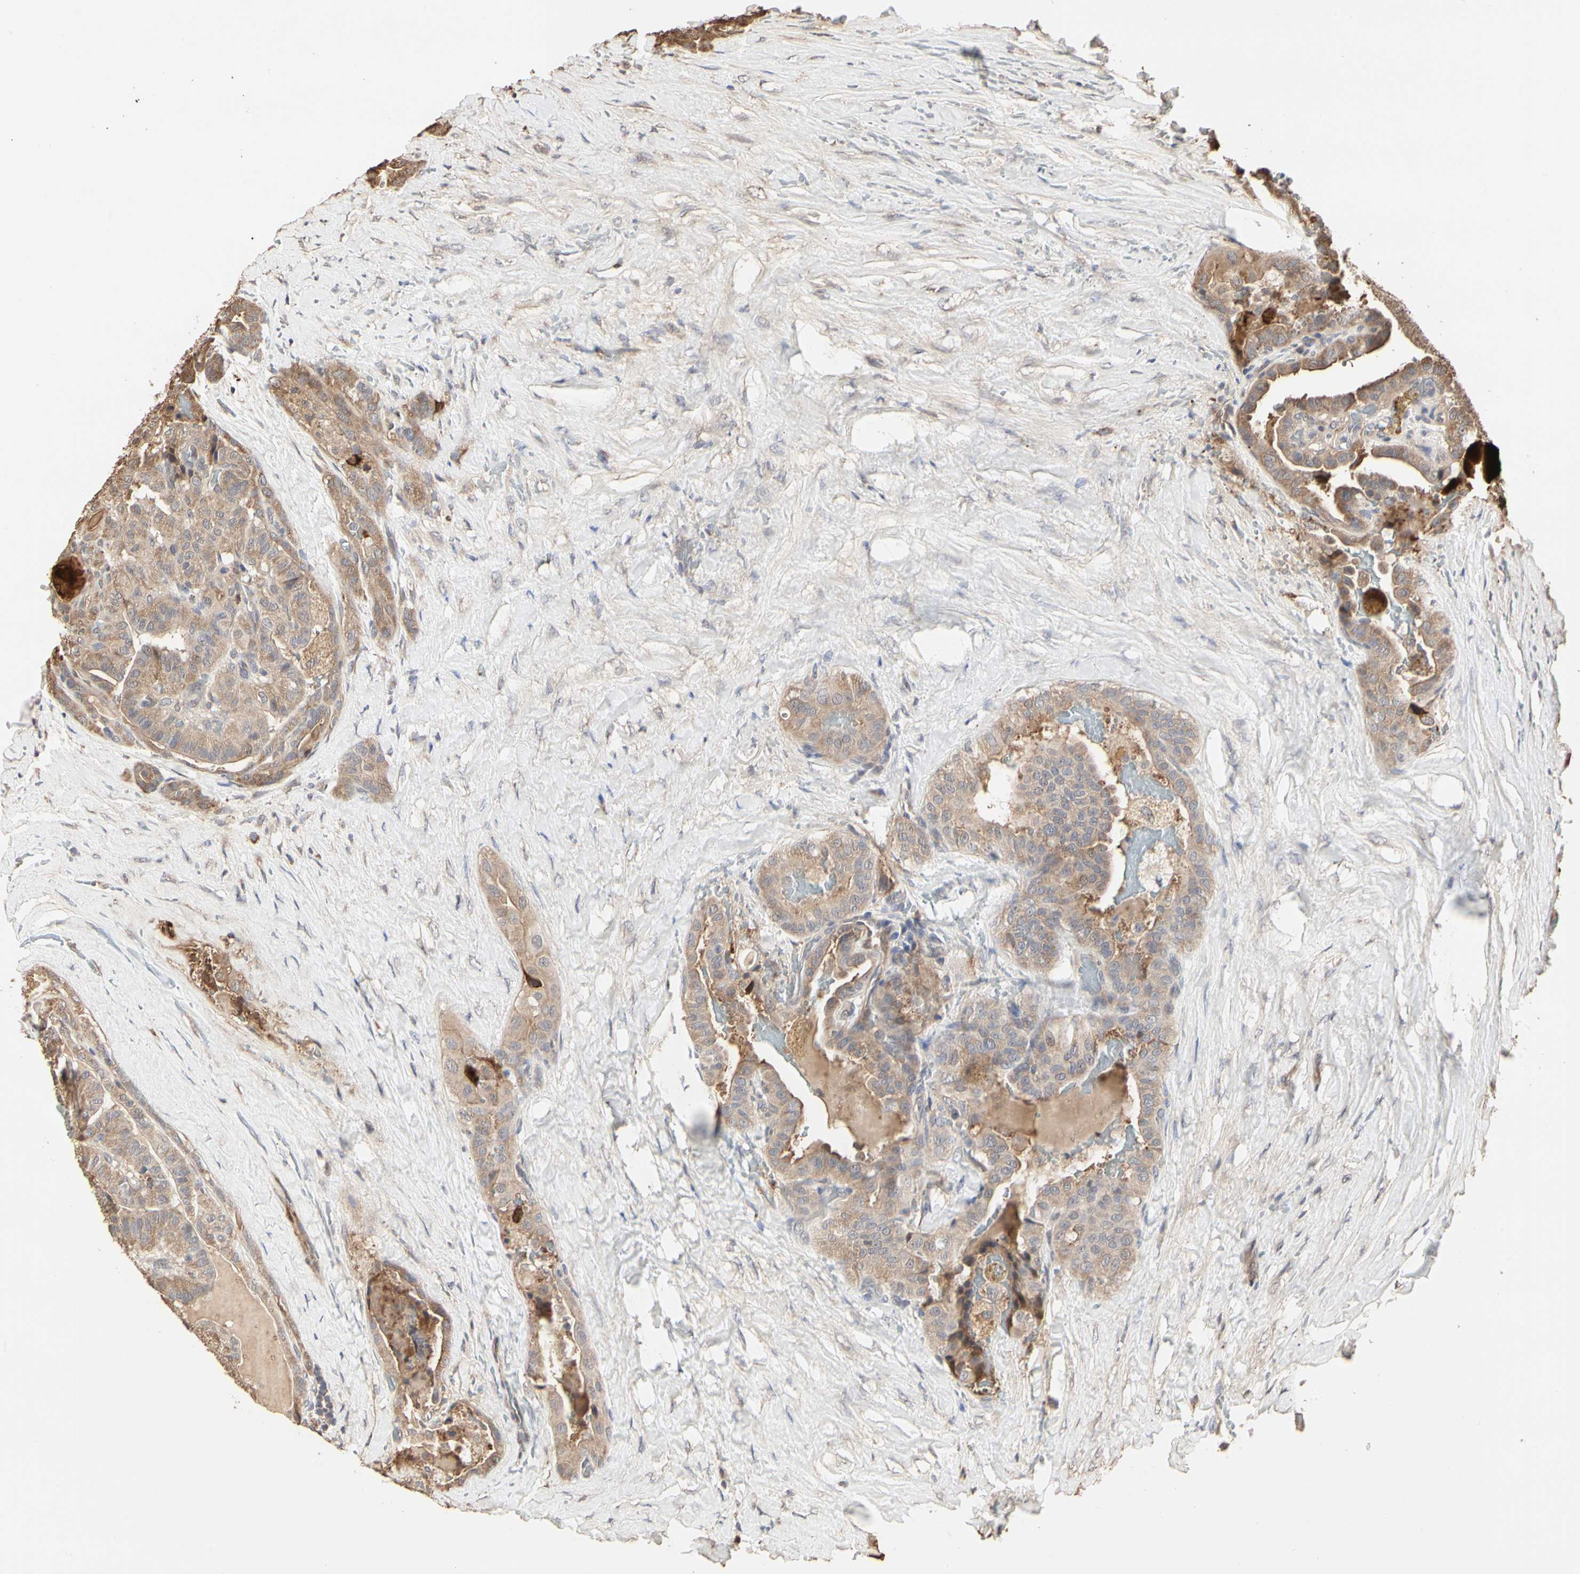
{"staining": {"intensity": "moderate", "quantity": ">75%", "location": "cytoplasmic/membranous"}, "tissue": "thyroid cancer", "cell_type": "Tumor cells", "image_type": "cancer", "snomed": [{"axis": "morphology", "description": "Papillary adenocarcinoma, NOS"}, {"axis": "topography", "description": "Thyroid gland"}], "caption": "The immunohistochemical stain highlights moderate cytoplasmic/membranous staining in tumor cells of thyroid papillary adenocarcinoma tissue. Using DAB (3,3'-diaminobenzidine) (brown) and hematoxylin (blue) stains, captured at high magnification using brightfield microscopy.", "gene": "TAOK1", "patient": {"sex": "male", "age": 77}}